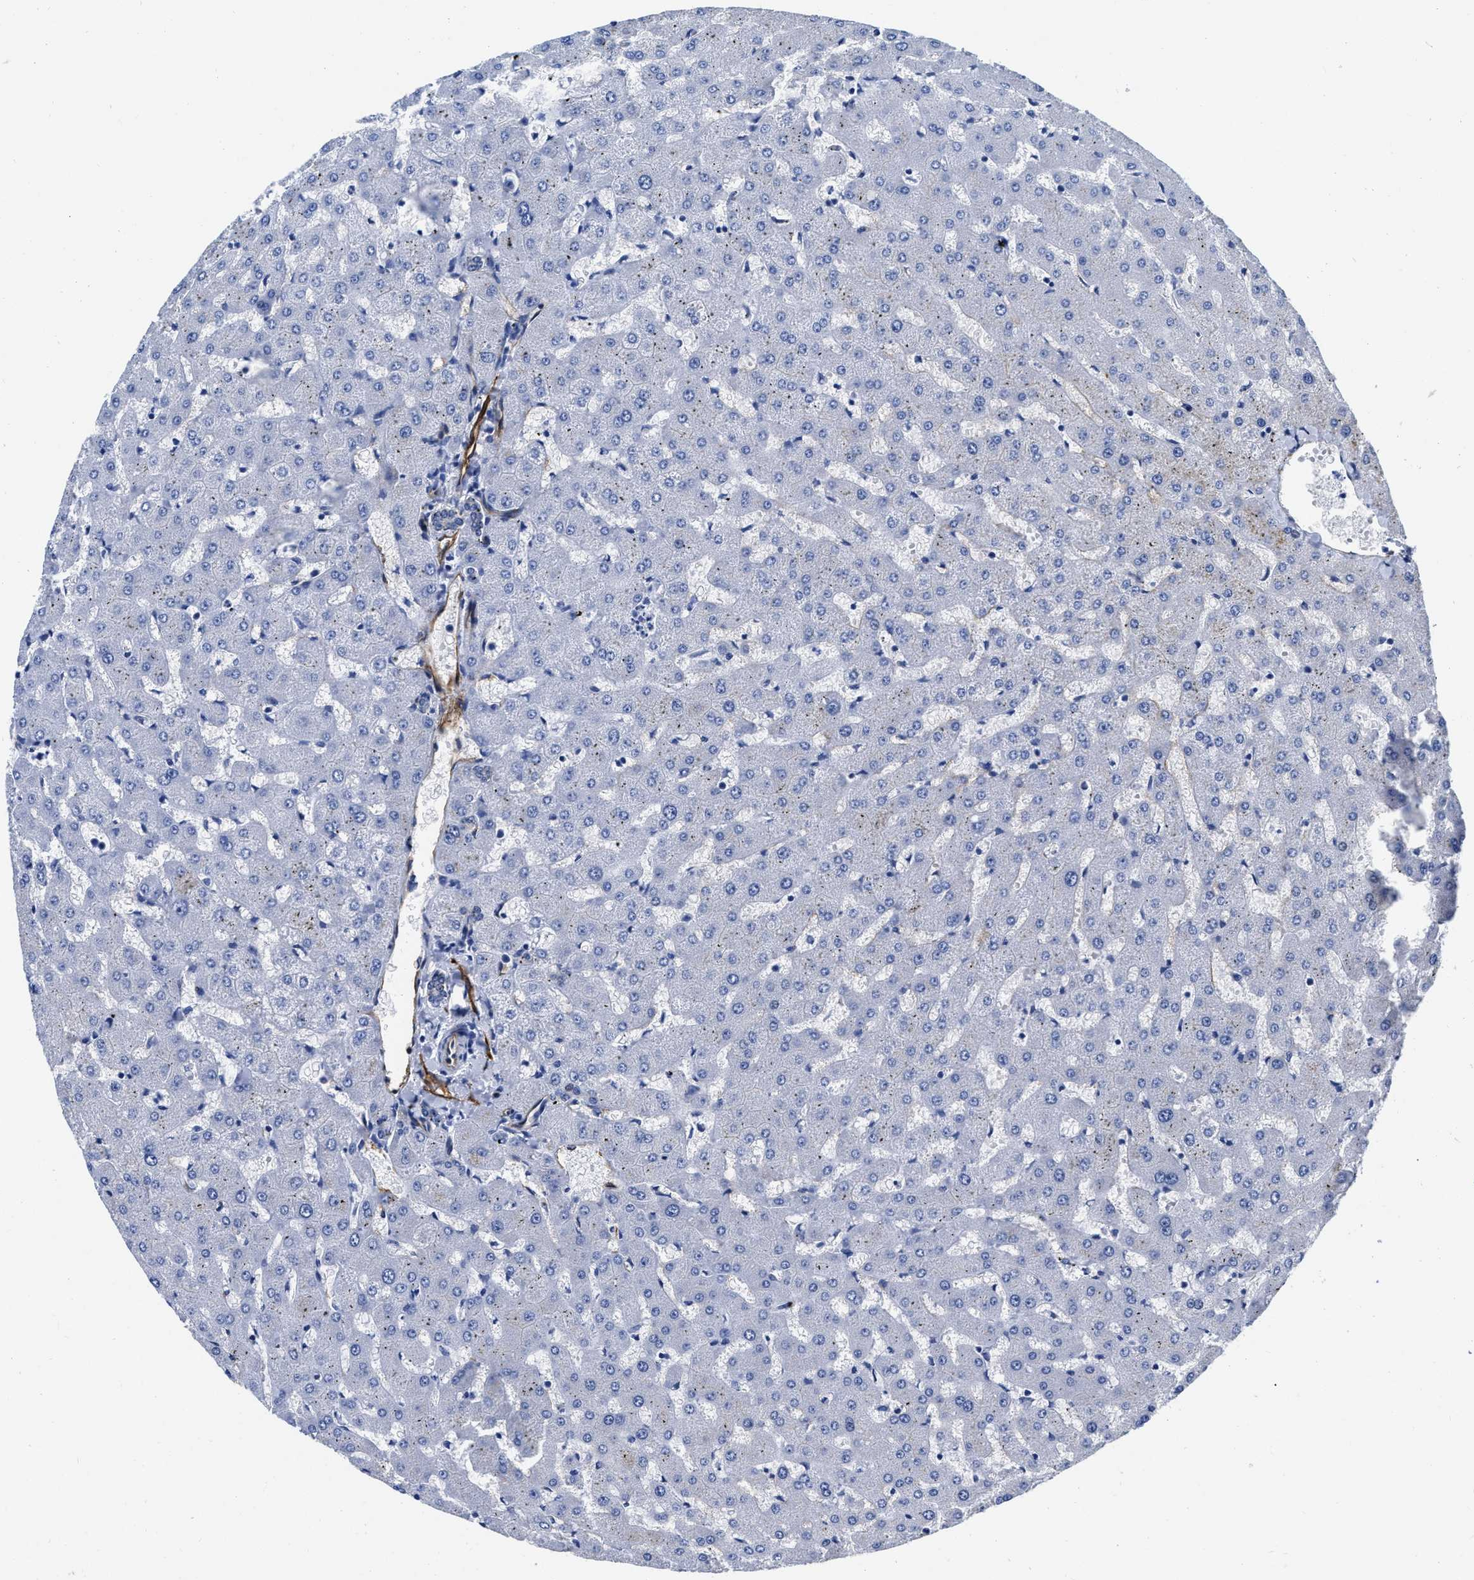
{"staining": {"intensity": "negative", "quantity": "none", "location": "none"}, "tissue": "liver", "cell_type": "Cholangiocytes", "image_type": "normal", "snomed": [{"axis": "morphology", "description": "Normal tissue, NOS"}, {"axis": "topography", "description": "Liver"}], "caption": "Immunohistochemistry of benign liver shows no expression in cholangiocytes.", "gene": "TVP23B", "patient": {"sex": "female", "age": 63}}